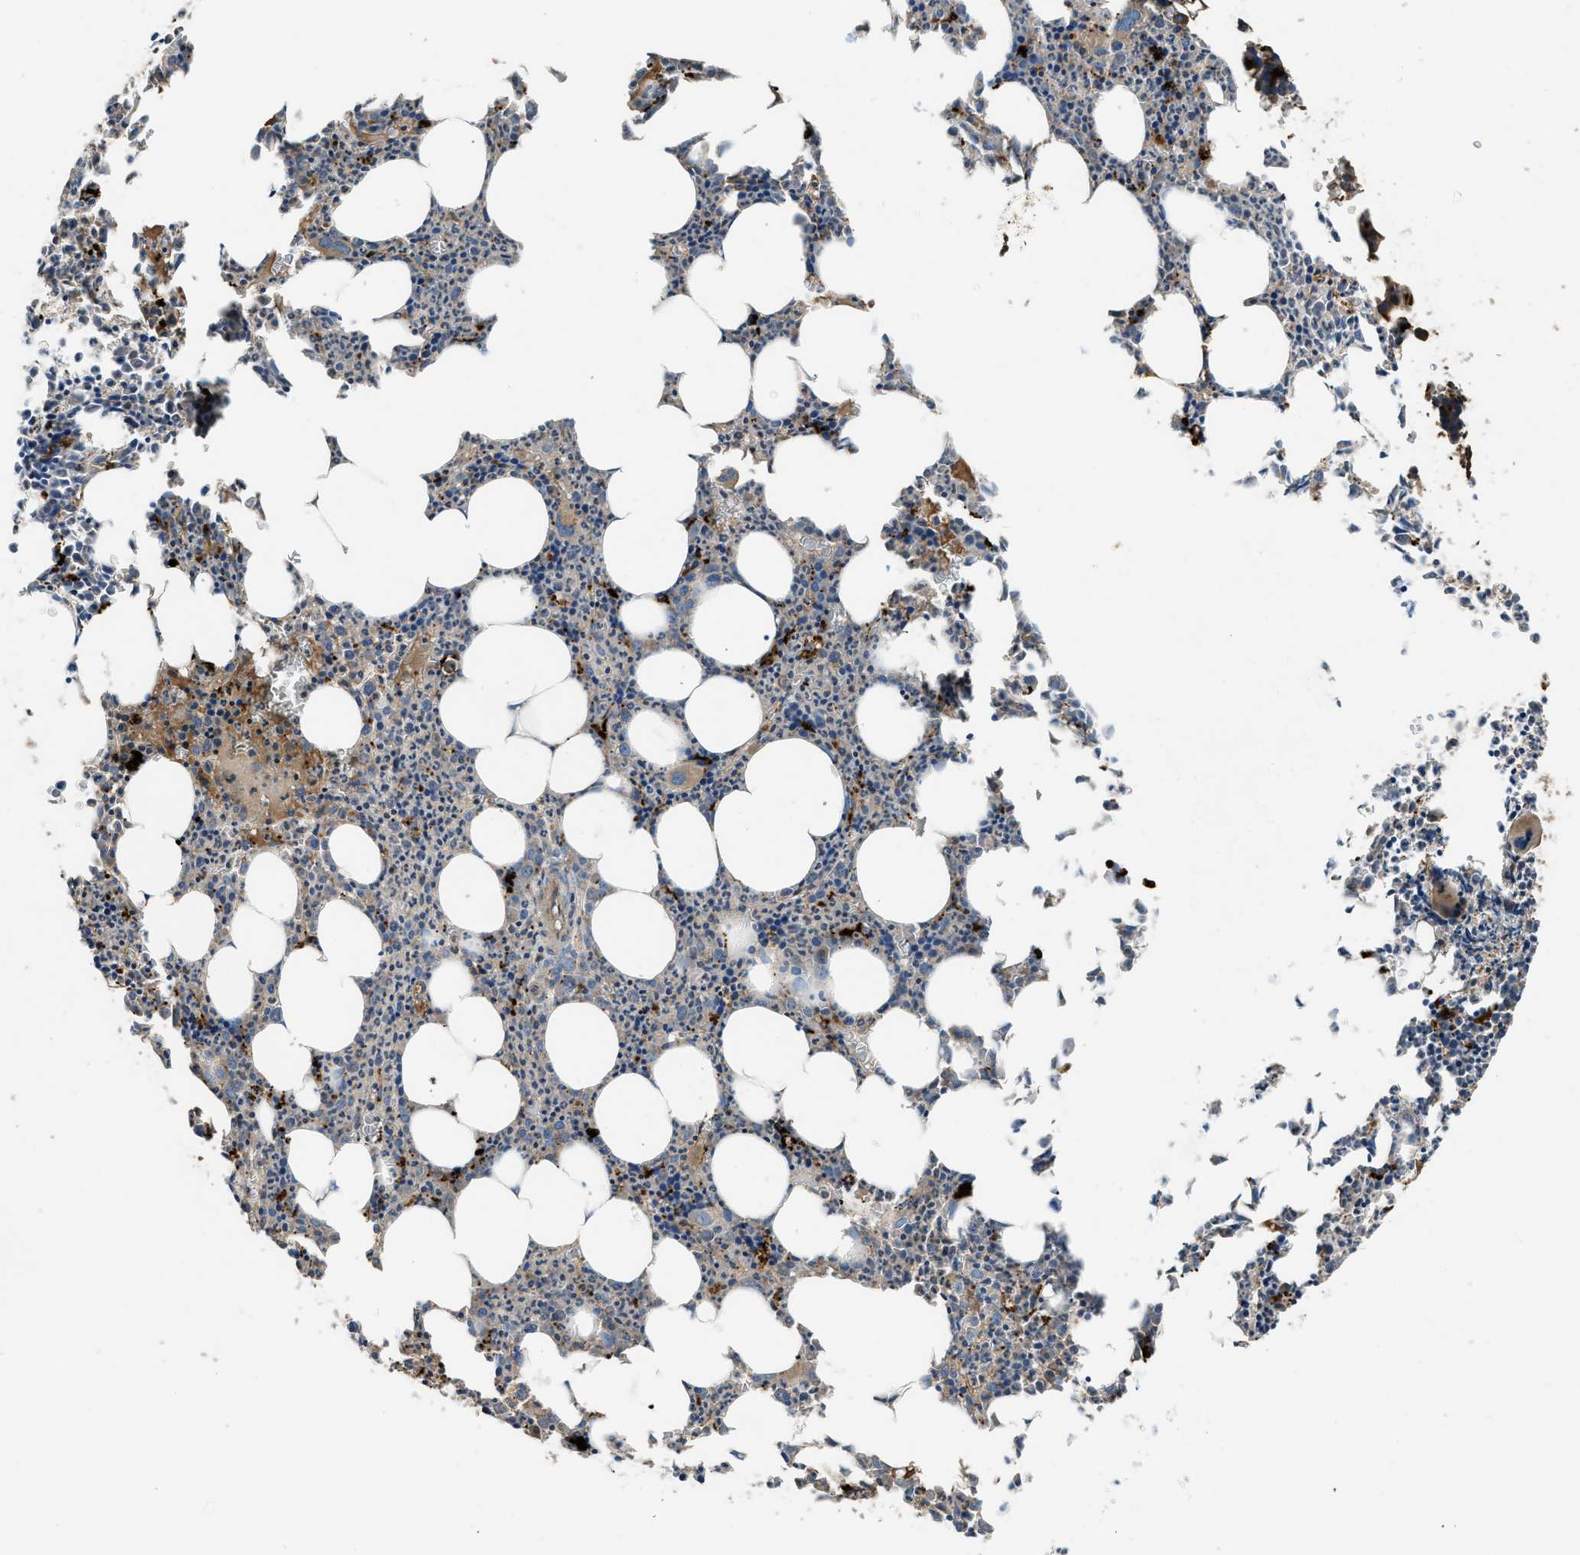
{"staining": {"intensity": "strong", "quantity": "25%-75%", "location": "cytoplasmic/membranous"}, "tissue": "bone marrow", "cell_type": "Hematopoietic cells", "image_type": "normal", "snomed": [{"axis": "morphology", "description": "Normal tissue, NOS"}, {"axis": "morphology", "description": "Inflammation, NOS"}, {"axis": "topography", "description": "Bone marrow"}], "caption": "The immunohistochemical stain labels strong cytoplasmic/membranous positivity in hematopoietic cells of unremarkable bone marrow. The staining is performed using DAB (3,3'-diaminobenzidine) brown chromogen to label protein expression. The nuclei are counter-stained blue using hematoxylin.", "gene": "GGH", "patient": {"sex": "female", "age": 40}}